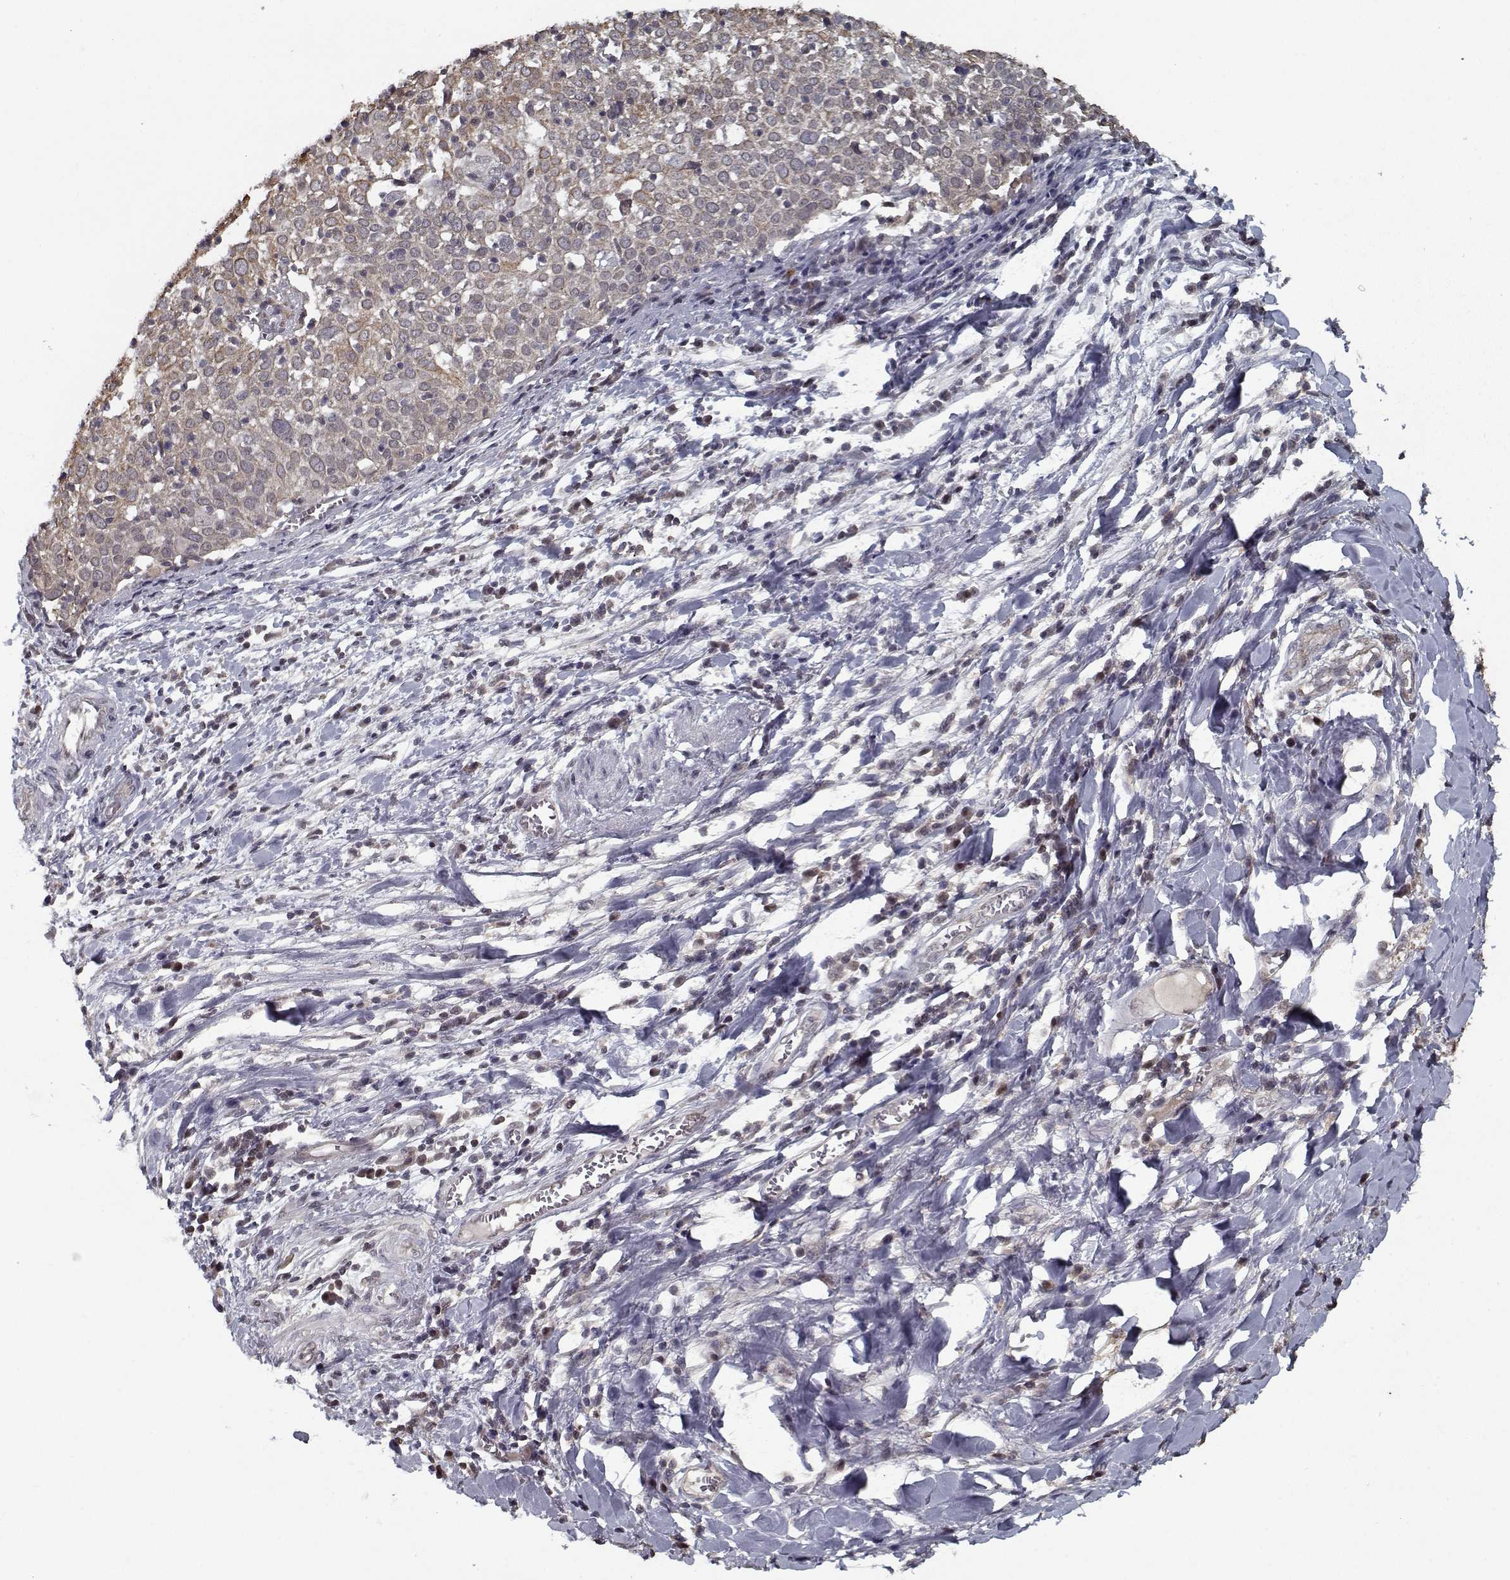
{"staining": {"intensity": "moderate", "quantity": ">75%", "location": "cytoplasmic/membranous"}, "tissue": "cervical cancer", "cell_type": "Tumor cells", "image_type": "cancer", "snomed": [{"axis": "morphology", "description": "Squamous cell carcinoma, NOS"}, {"axis": "topography", "description": "Cervix"}], "caption": "Squamous cell carcinoma (cervical) stained with a brown dye demonstrates moderate cytoplasmic/membranous positive positivity in about >75% of tumor cells.", "gene": "NLK", "patient": {"sex": "female", "age": 39}}